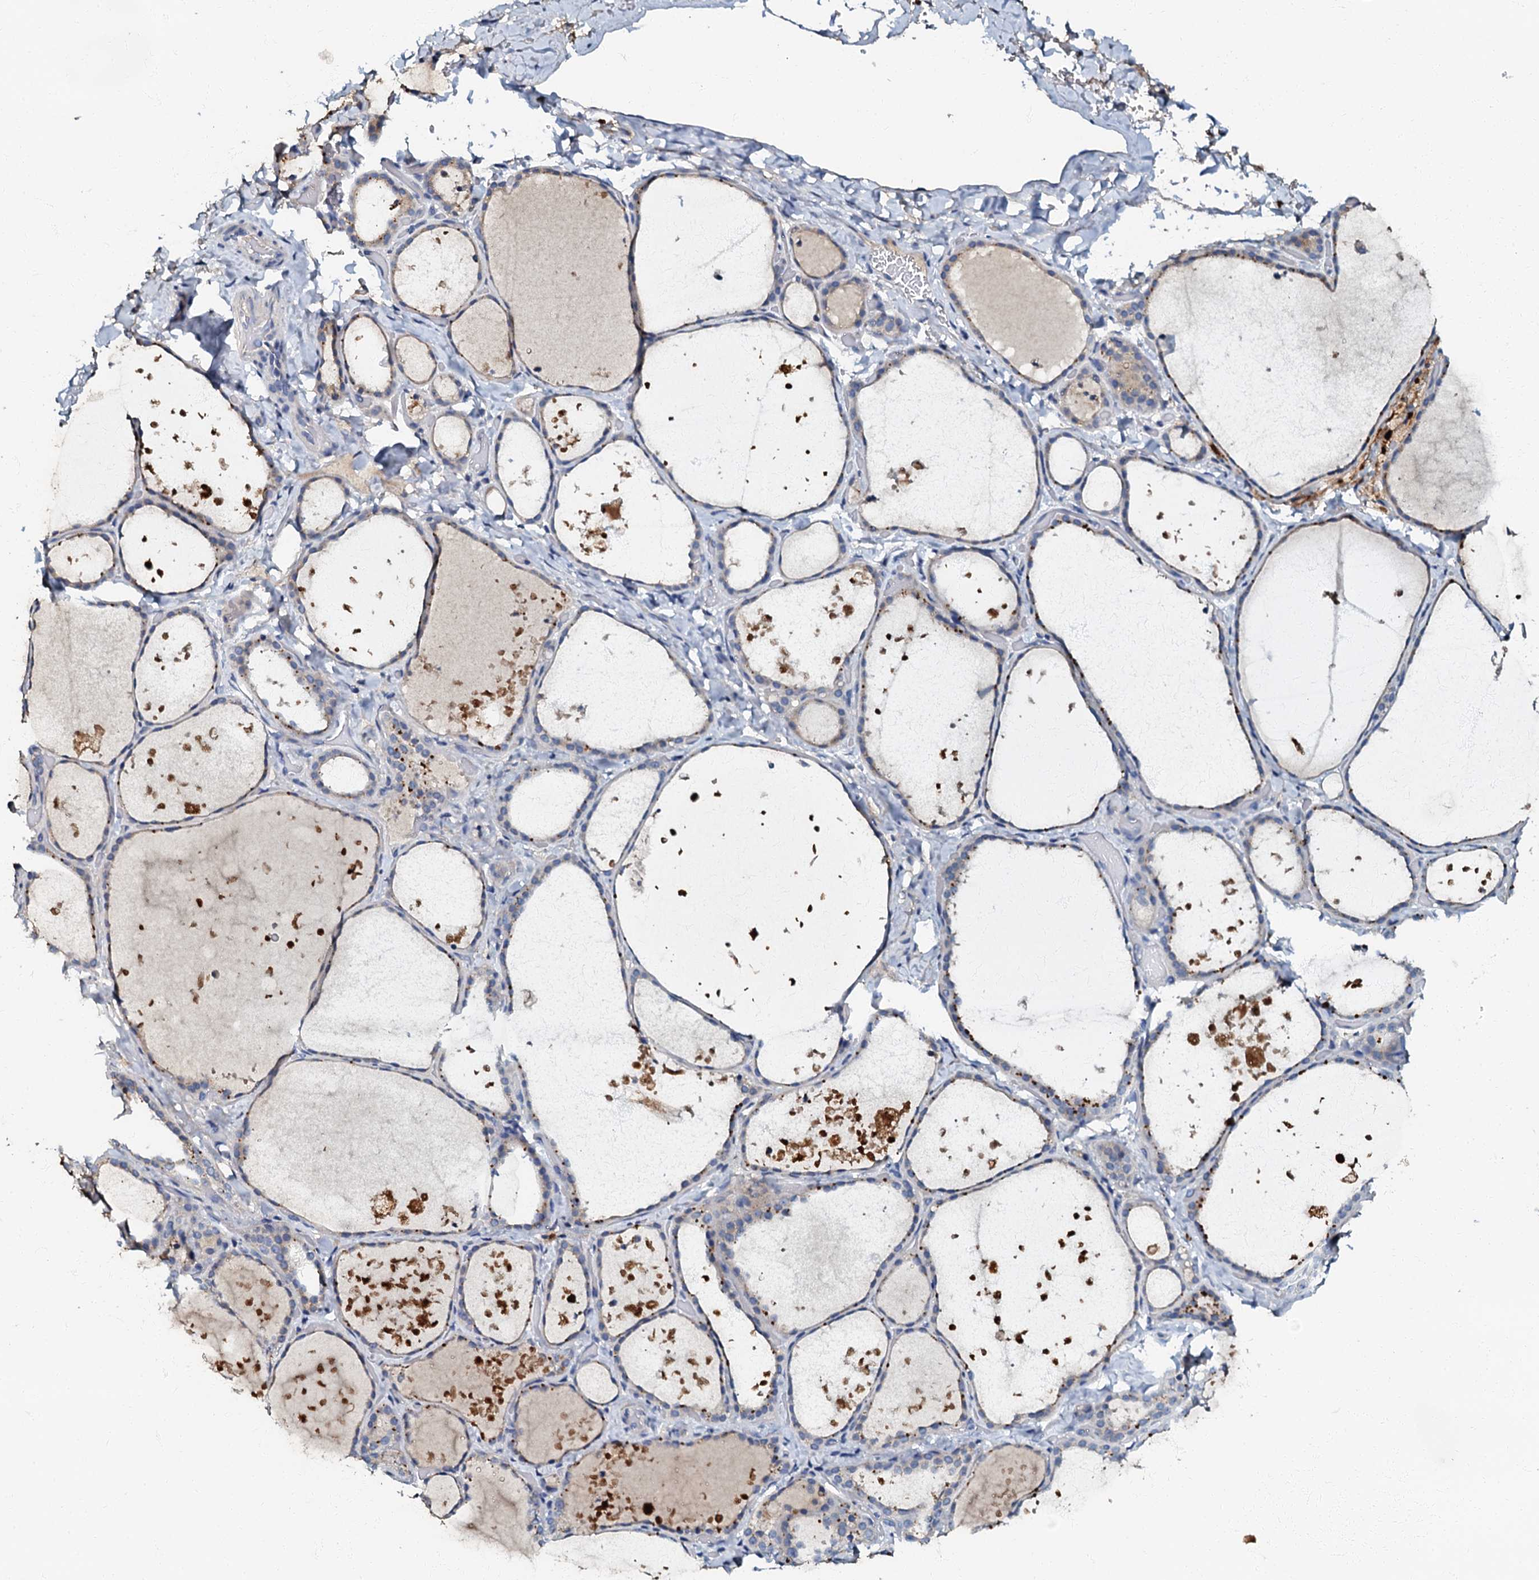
{"staining": {"intensity": "weak", "quantity": "<25%", "location": "cytoplasmic/membranous"}, "tissue": "thyroid gland", "cell_type": "Glandular cells", "image_type": "normal", "snomed": [{"axis": "morphology", "description": "Normal tissue, NOS"}, {"axis": "topography", "description": "Thyroid gland"}], "caption": "Histopathology image shows no protein positivity in glandular cells of unremarkable thyroid gland.", "gene": "OLAH", "patient": {"sex": "female", "age": 44}}